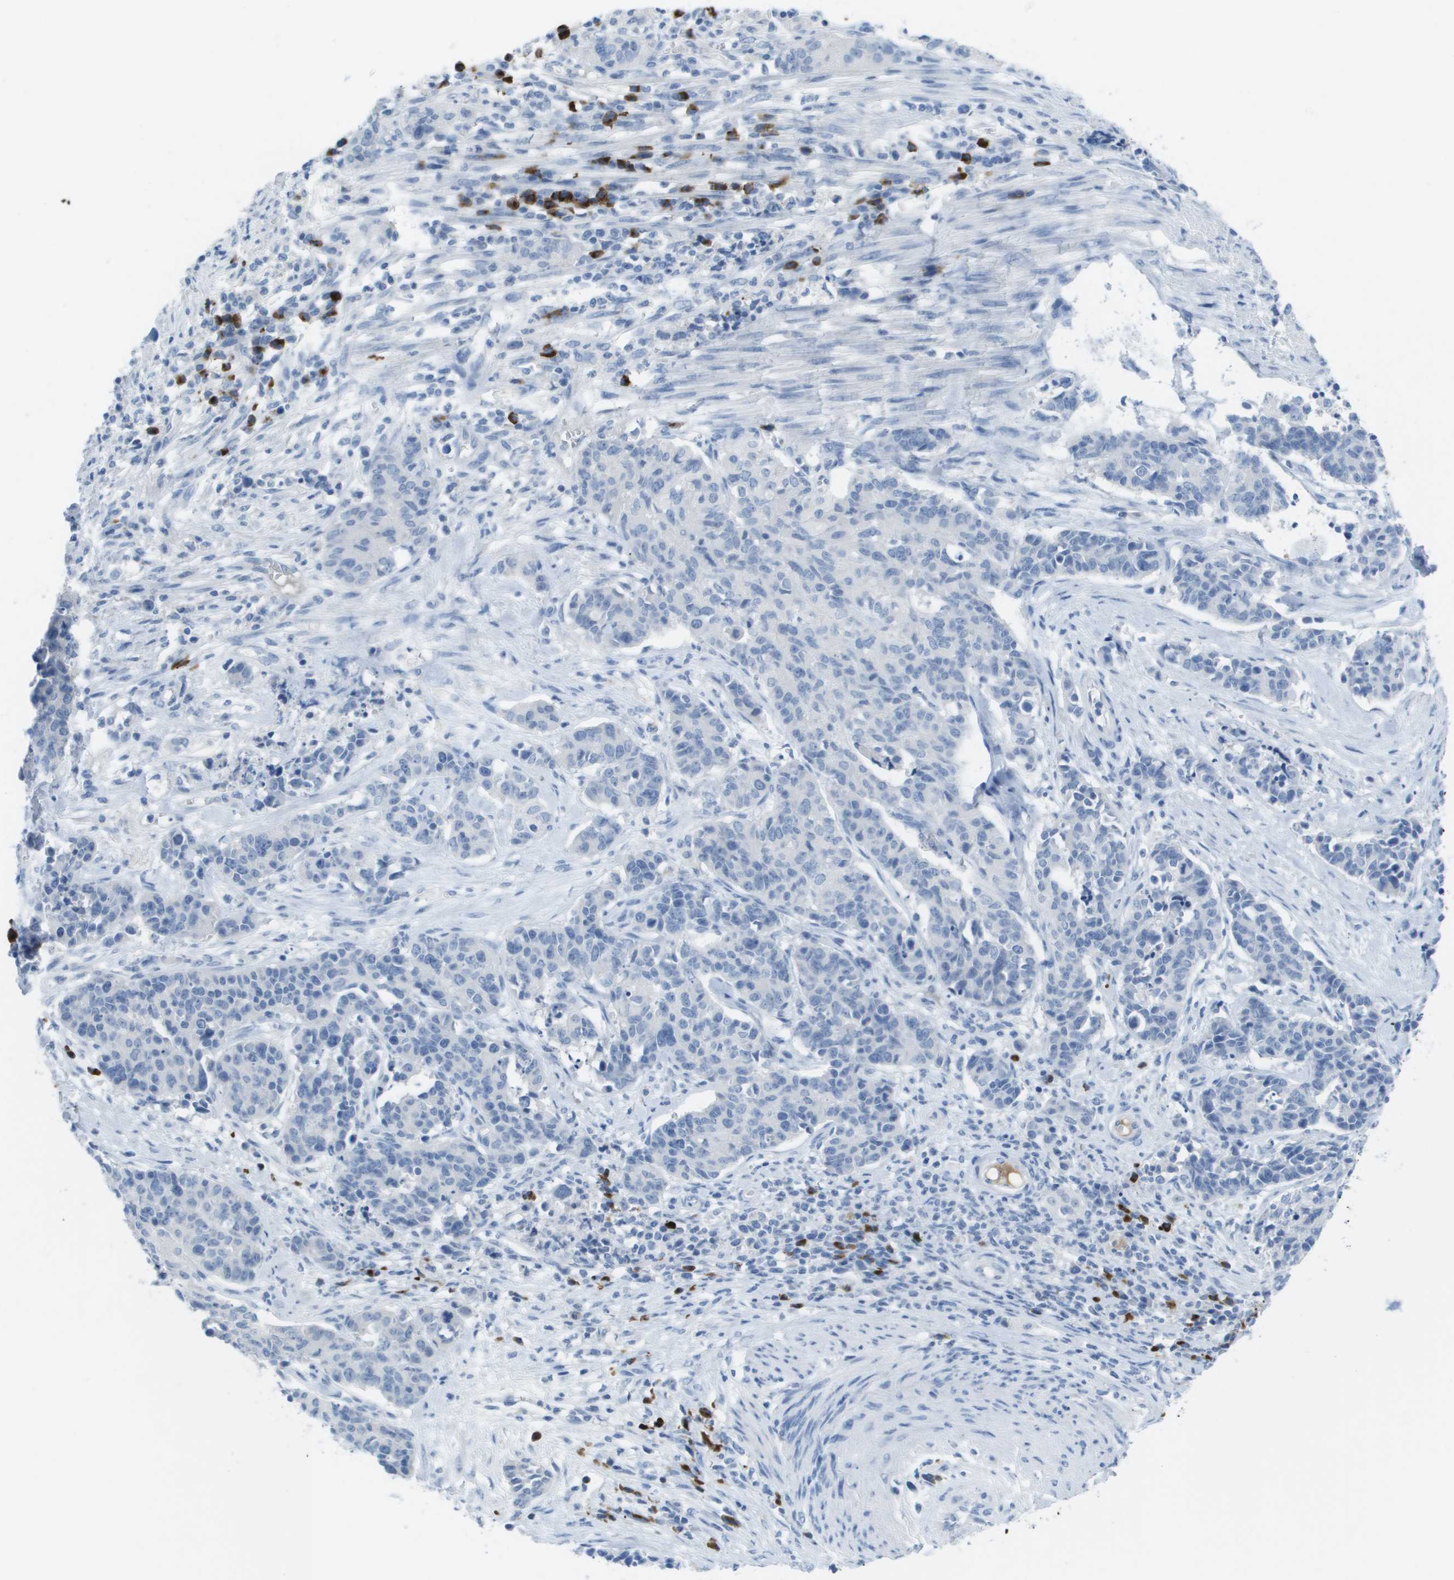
{"staining": {"intensity": "negative", "quantity": "none", "location": "none"}, "tissue": "cervical cancer", "cell_type": "Tumor cells", "image_type": "cancer", "snomed": [{"axis": "morphology", "description": "Squamous cell carcinoma, NOS"}, {"axis": "topography", "description": "Cervix"}], "caption": "Tumor cells are negative for protein expression in human cervical cancer (squamous cell carcinoma).", "gene": "GPR18", "patient": {"sex": "female", "age": 35}}